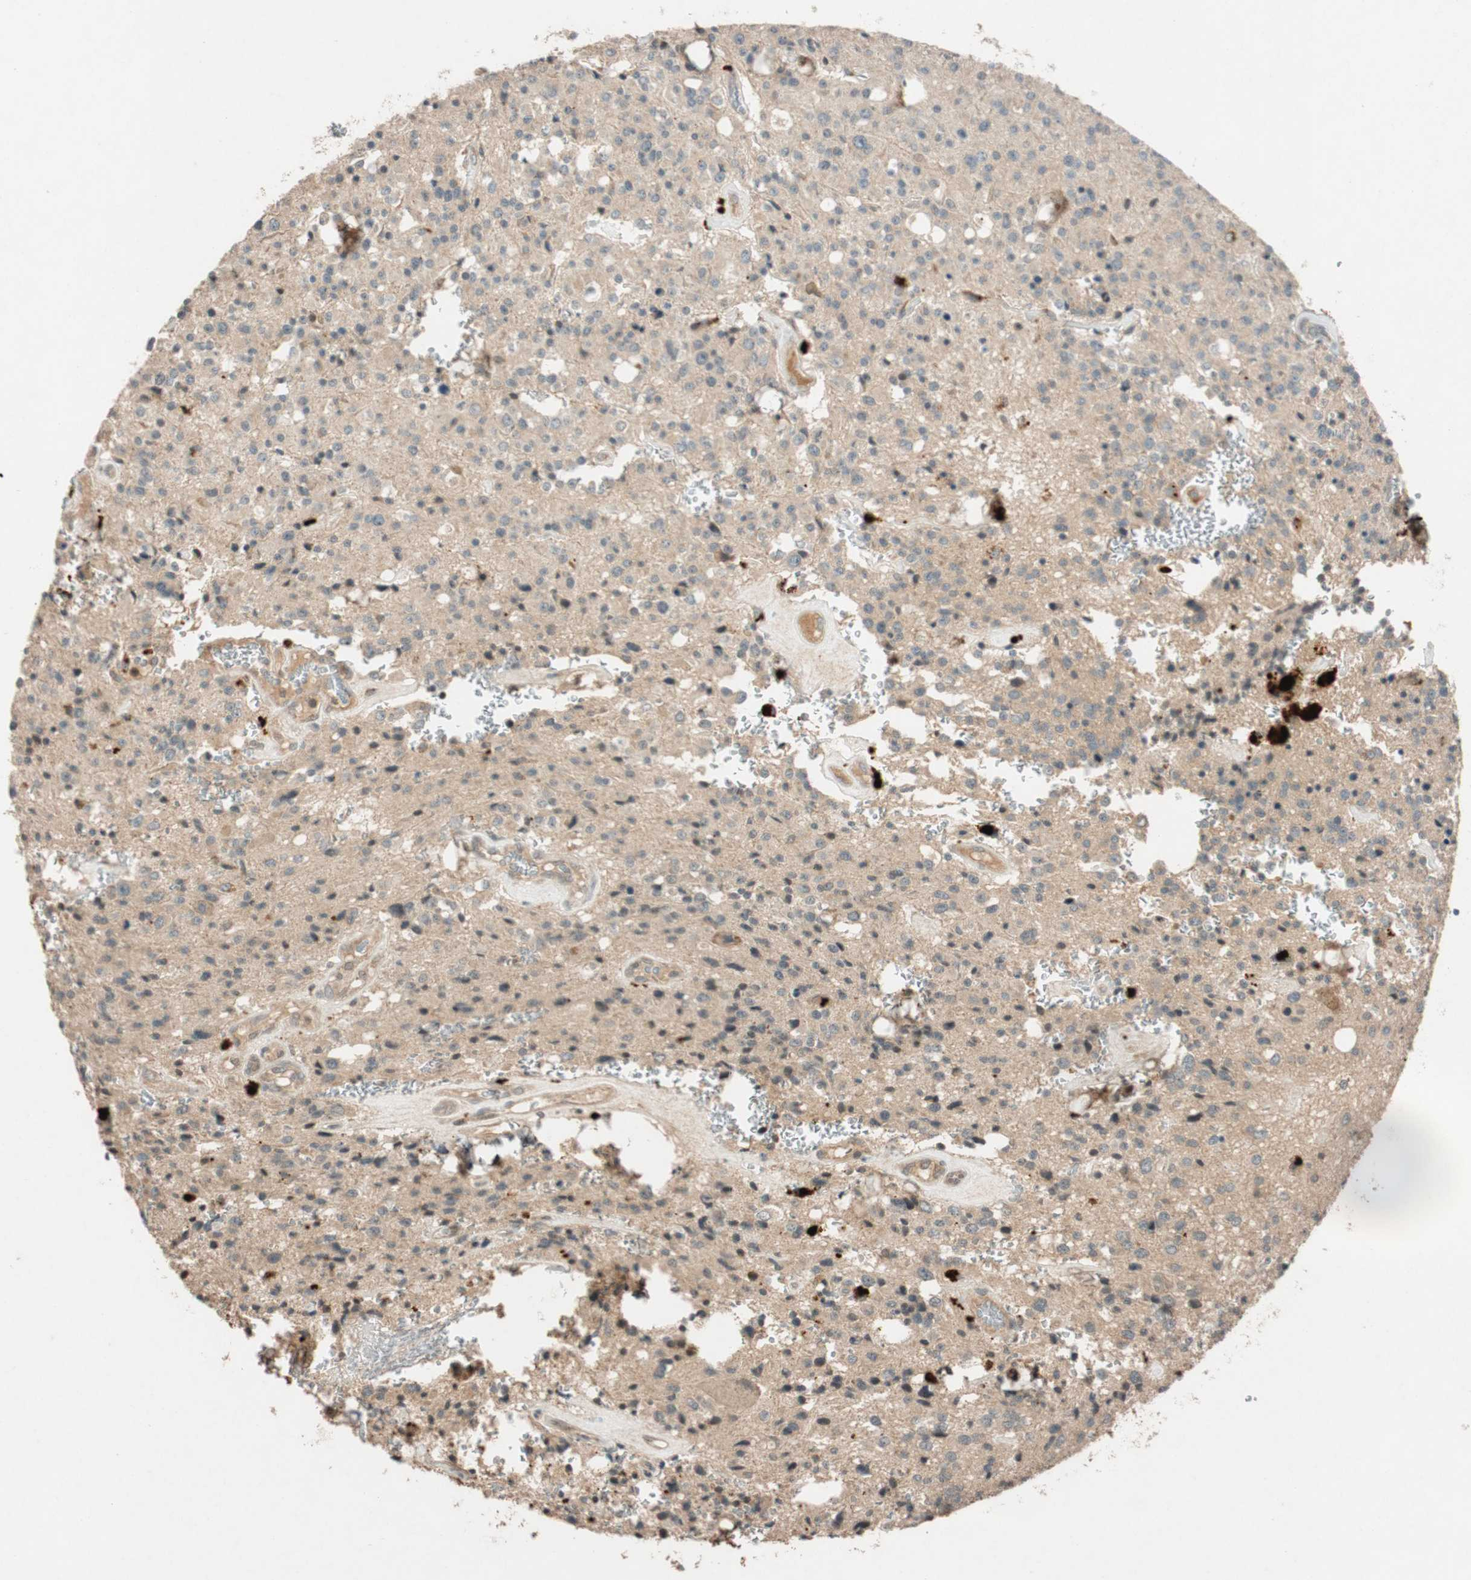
{"staining": {"intensity": "weak", "quantity": ">75%", "location": "cytoplasmic/membranous"}, "tissue": "glioma", "cell_type": "Tumor cells", "image_type": "cancer", "snomed": [{"axis": "morphology", "description": "Glioma, malignant, Low grade"}, {"axis": "topography", "description": "Brain"}], "caption": "Glioma stained for a protein (brown) displays weak cytoplasmic/membranous positive positivity in about >75% of tumor cells.", "gene": "GLB1", "patient": {"sex": "male", "age": 58}}